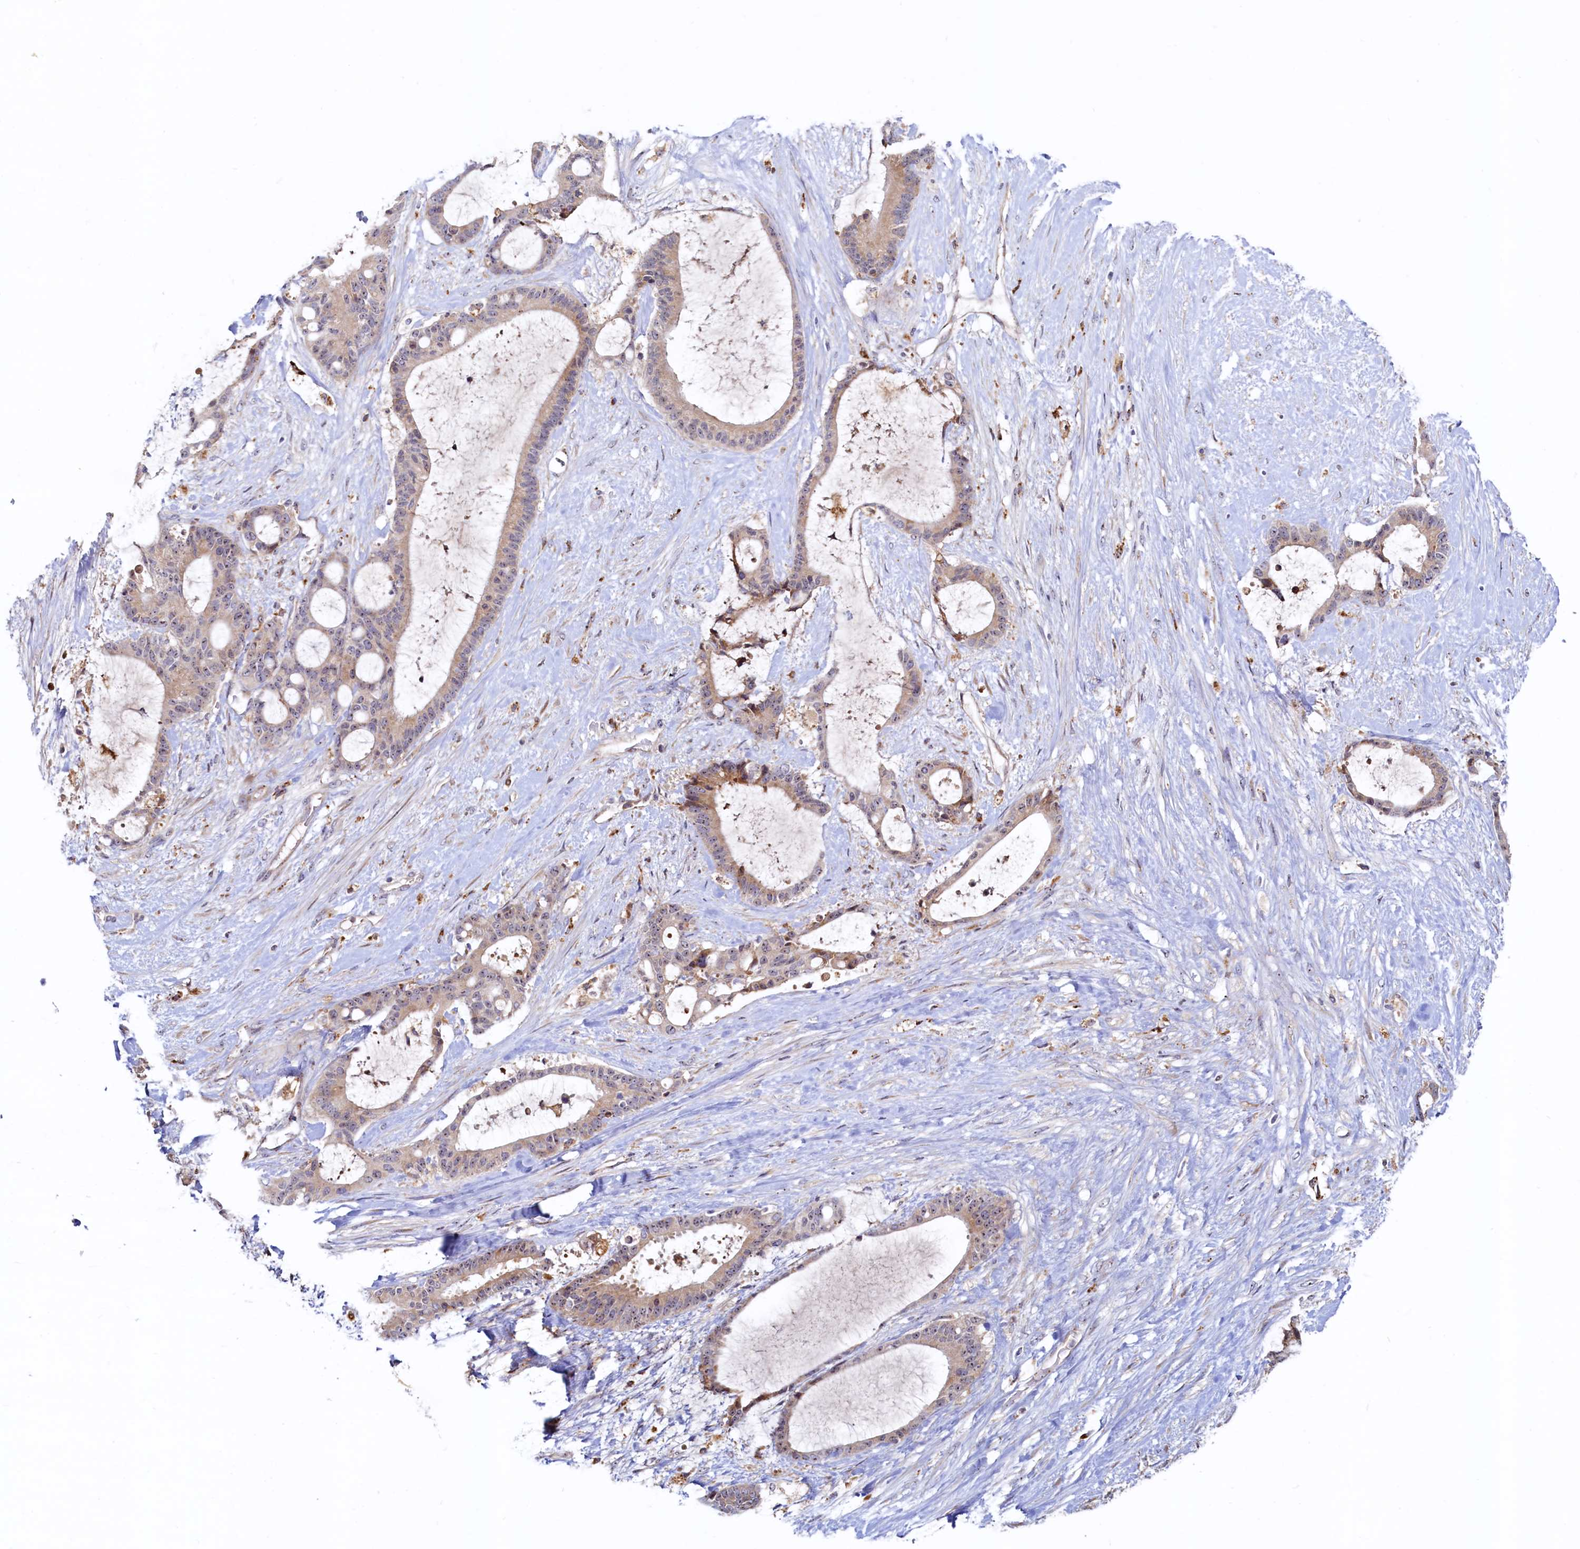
{"staining": {"intensity": "moderate", "quantity": "25%-75%", "location": "cytoplasmic/membranous,nuclear"}, "tissue": "liver cancer", "cell_type": "Tumor cells", "image_type": "cancer", "snomed": [{"axis": "morphology", "description": "Normal tissue, NOS"}, {"axis": "morphology", "description": "Cholangiocarcinoma"}, {"axis": "topography", "description": "Liver"}, {"axis": "topography", "description": "Peripheral nerve tissue"}], "caption": "This is an image of immunohistochemistry staining of liver cancer, which shows moderate staining in the cytoplasmic/membranous and nuclear of tumor cells.", "gene": "RGS7BP", "patient": {"sex": "female", "age": 73}}